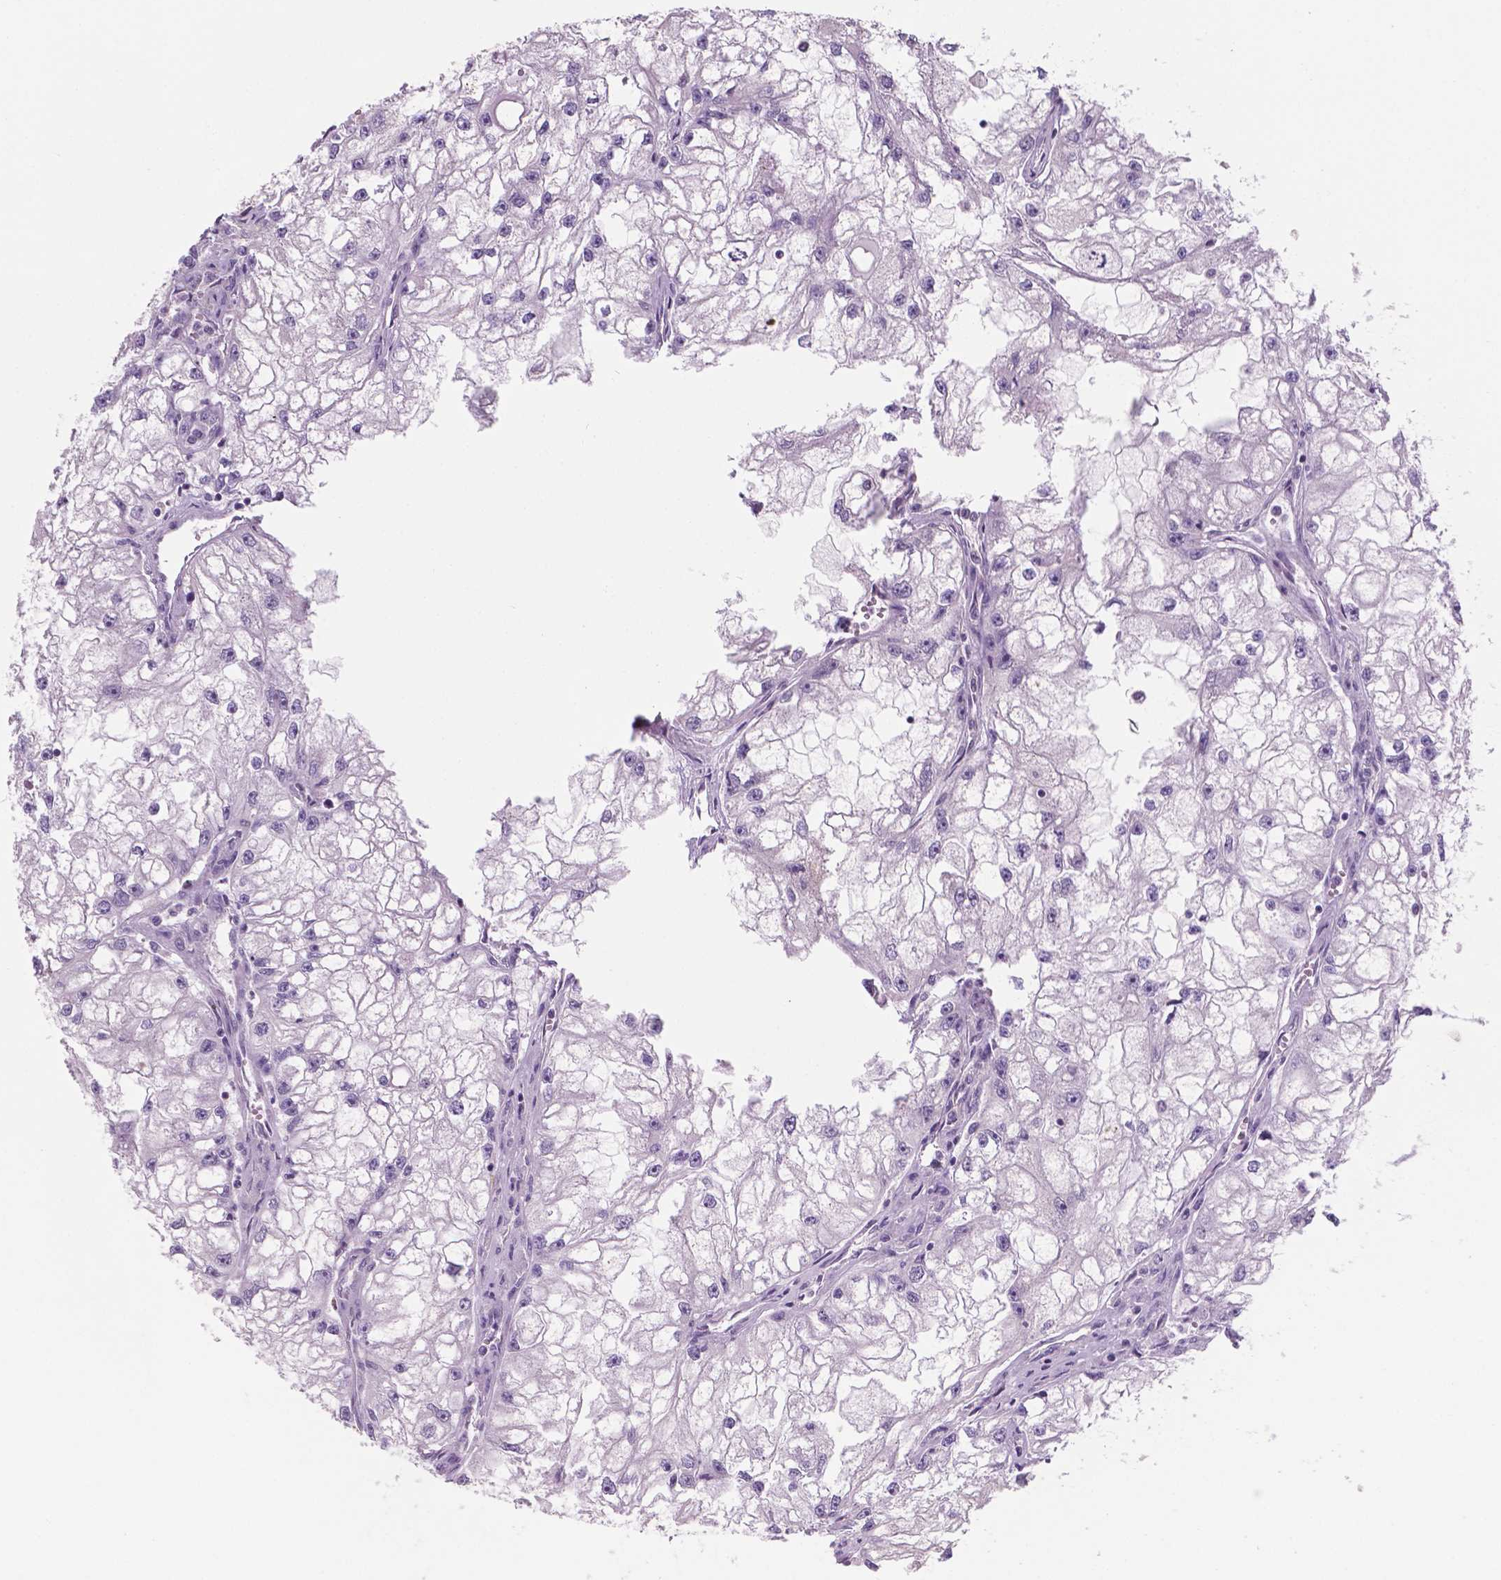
{"staining": {"intensity": "negative", "quantity": "none", "location": "none"}, "tissue": "renal cancer", "cell_type": "Tumor cells", "image_type": "cancer", "snomed": [{"axis": "morphology", "description": "Adenocarcinoma, NOS"}, {"axis": "topography", "description": "Kidney"}], "caption": "IHC histopathology image of neoplastic tissue: renal cancer stained with DAB (3,3'-diaminobenzidine) reveals no significant protein positivity in tumor cells.", "gene": "SBSN", "patient": {"sex": "male", "age": 59}}